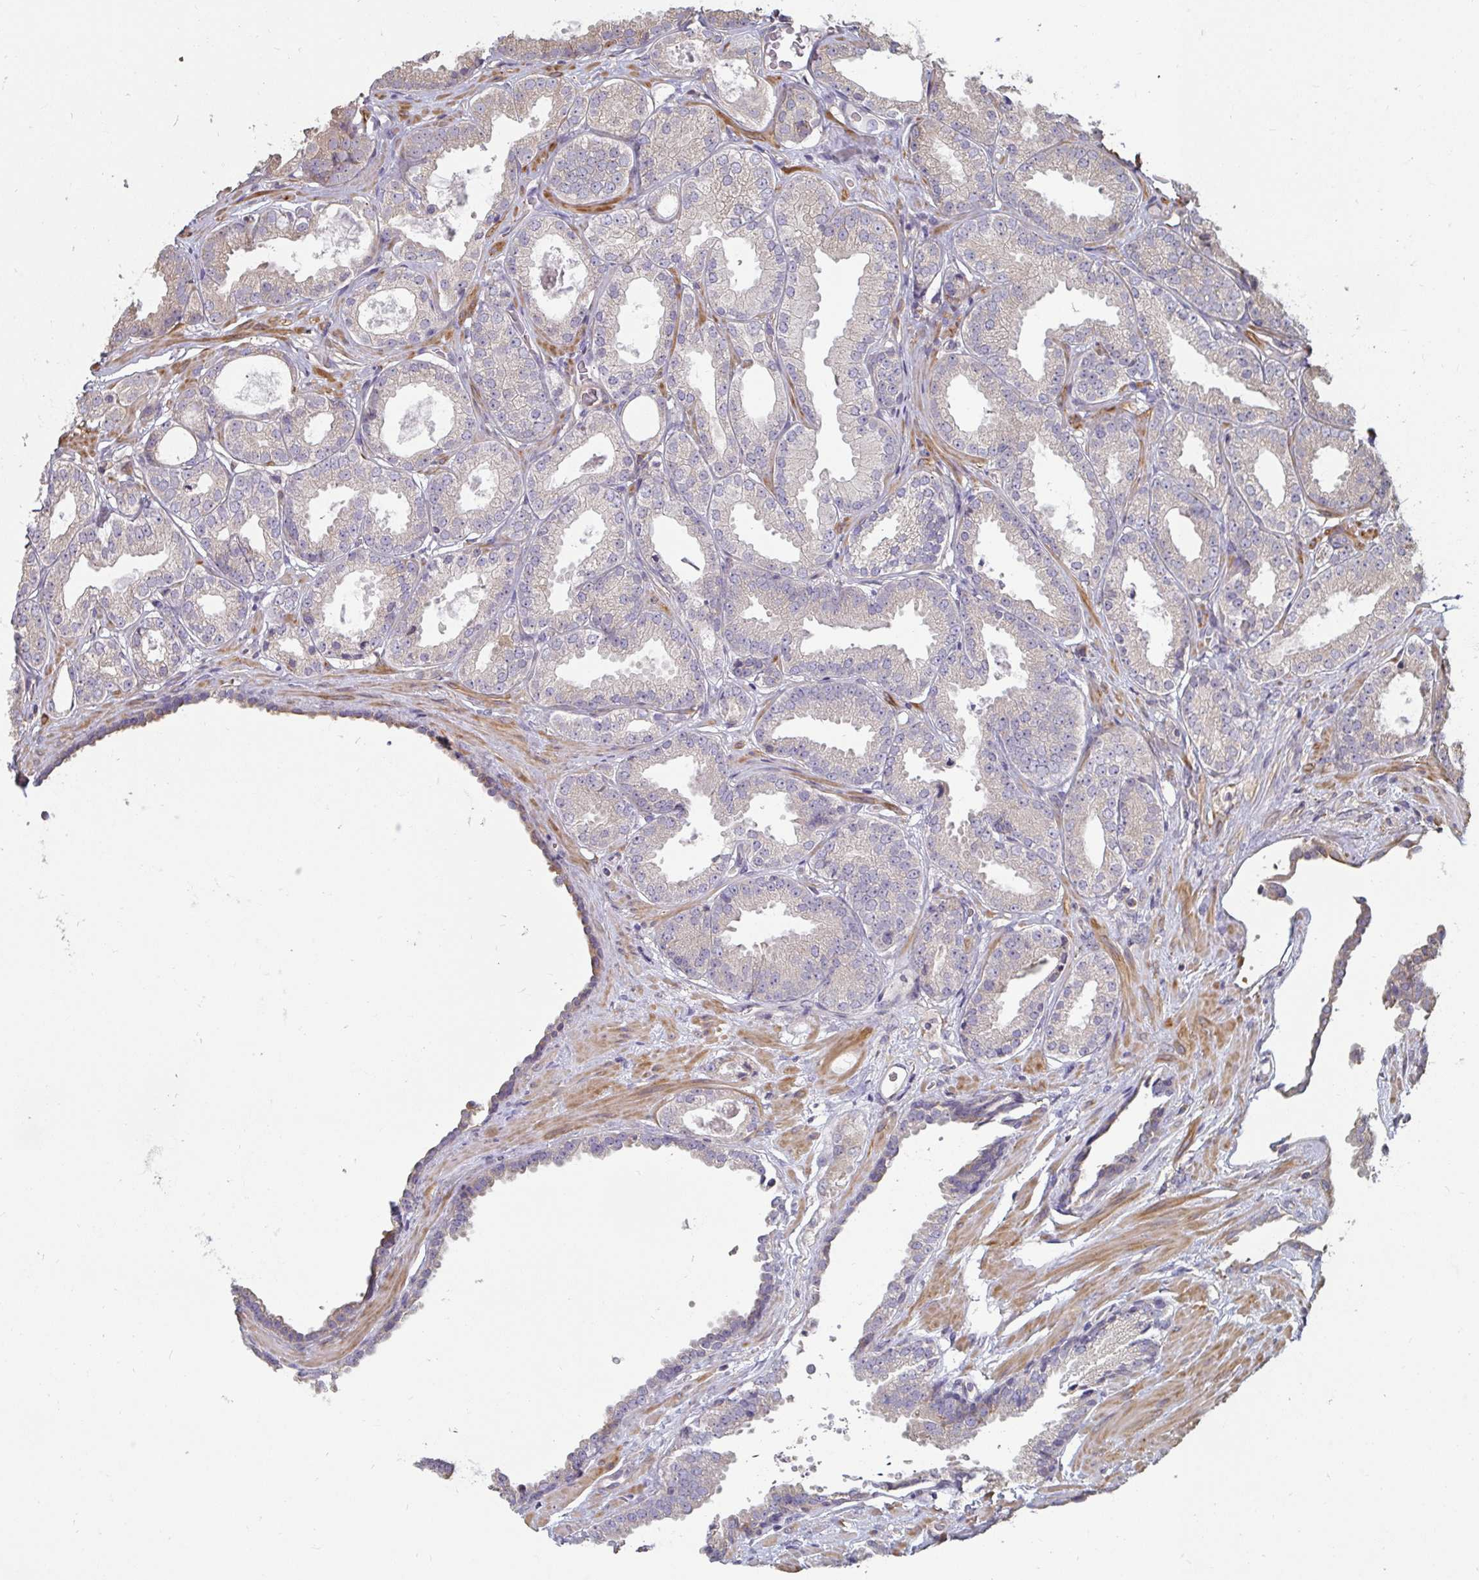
{"staining": {"intensity": "weak", "quantity": "<25%", "location": "cytoplasmic/membranous"}, "tissue": "prostate cancer", "cell_type": "Tumor cells", "image_type": "cancer", "snomed": [{"axis": "morphology", "description": "Adenocarcinoma, Low grade"}, {"axis": "topography", "description": "Prostate"}], "caption": "Immunohistochemical staining of prostate cancer (adenocarcinoma (low-grade)) demonstrates no significant positivity in tumor cells. (DAB (3,3'-diaminobenzidine) IHC visualized using brightfield microscopy, high magnification).", "gene": "ZFYVE28", "patient": {"sex": "male", "age": 67}}